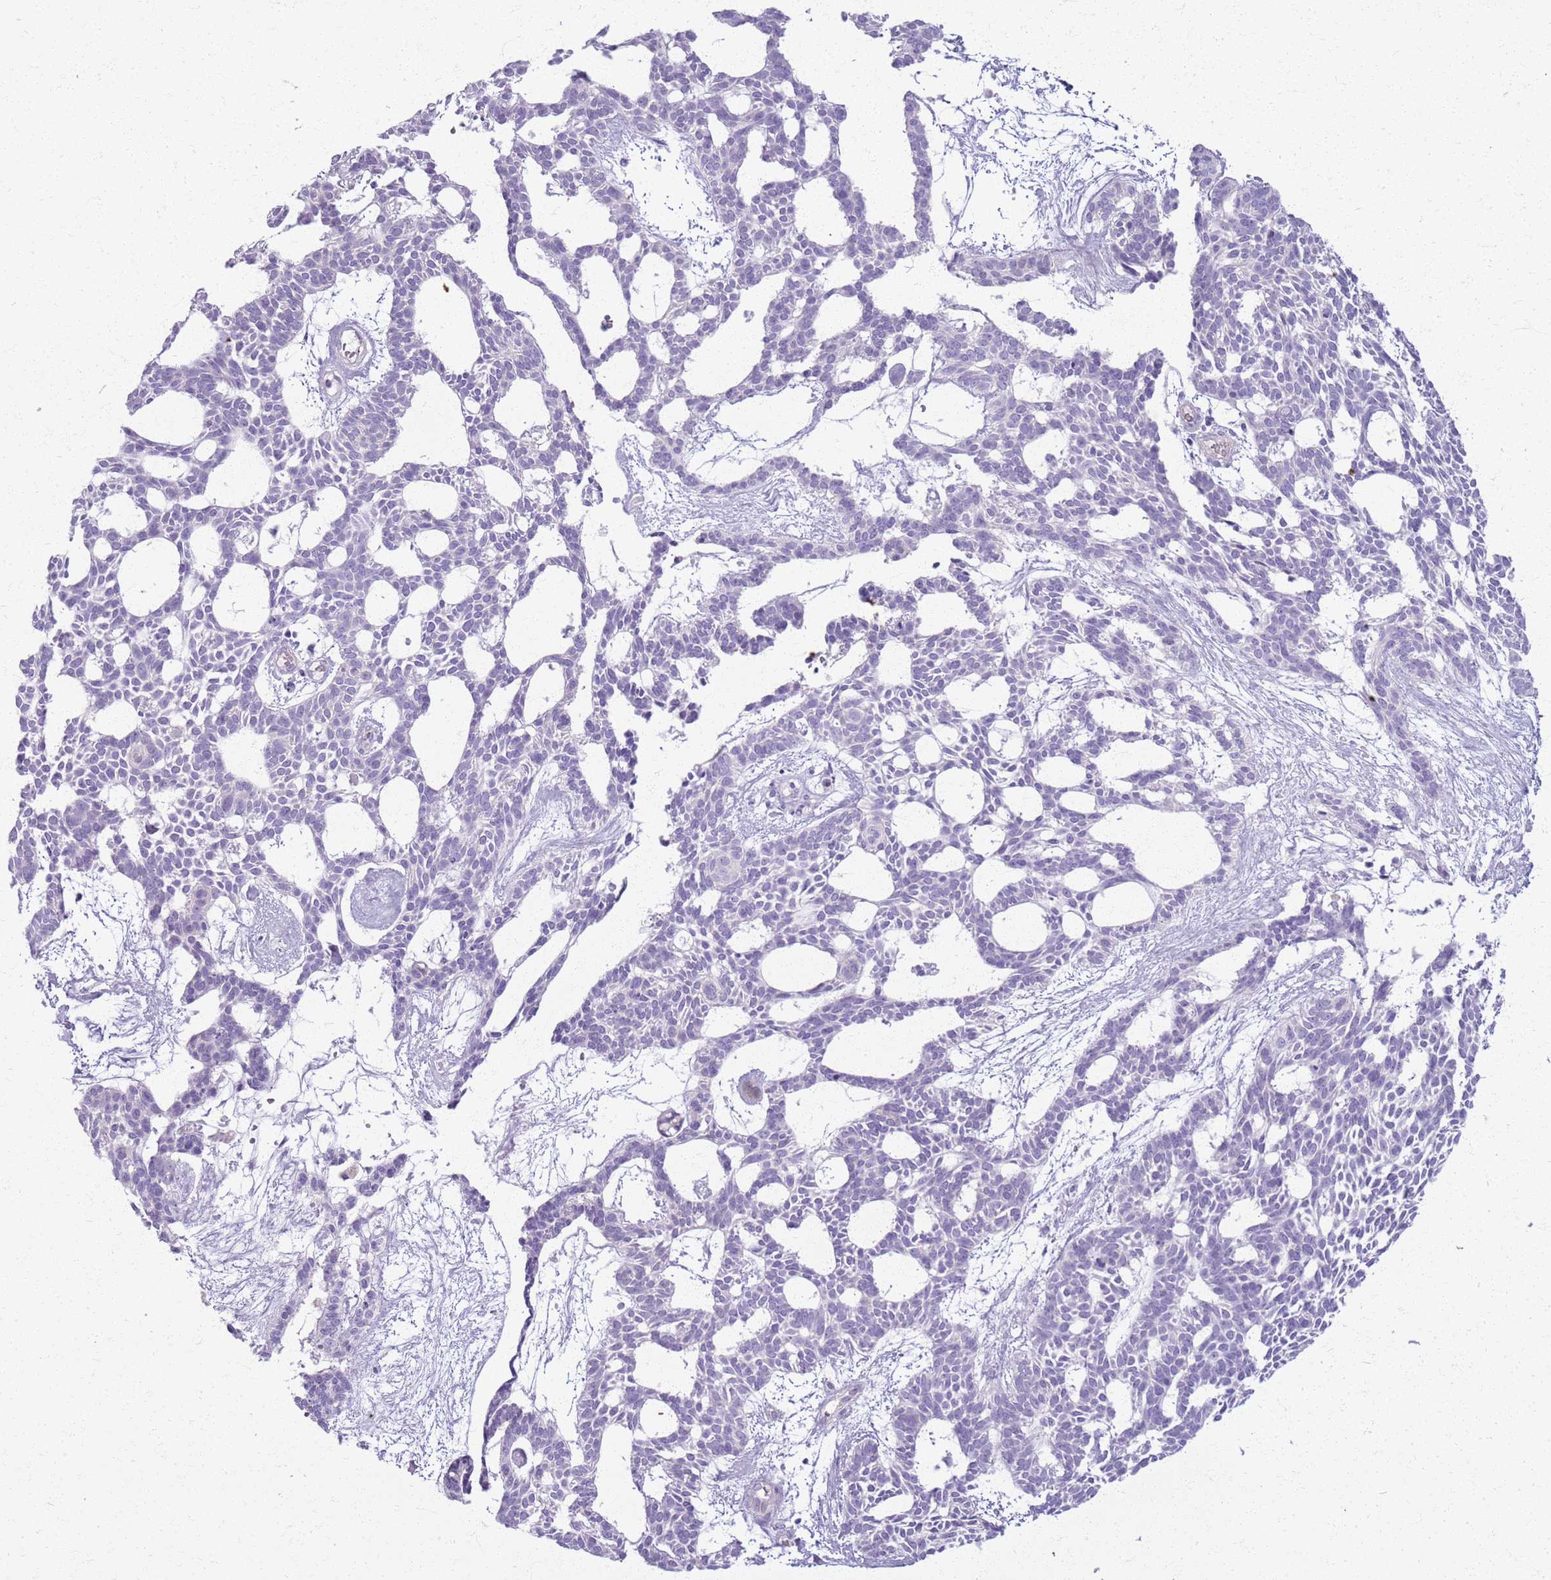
{"staining": {"intensity": "negative", "quantity": "none", "location": "none"}, "tissue": "skin cancer", "cell_type": "Tumor cells", "image_type": "cancer", "snomed": [{"axis": "morphology", "description": "Basal cell carcinoma"}, {"axis": "topography", "description": "Skin"}], "caption": "IHC of skin cancer reveals no positivity in tumor cells. (Brightfield microscopy of DAB (3,3'-diaminobenzidine) immunohistochemistry at high magnification).", "gene": "CSRP3", "patient": {"sex": "male", "age": 61}}